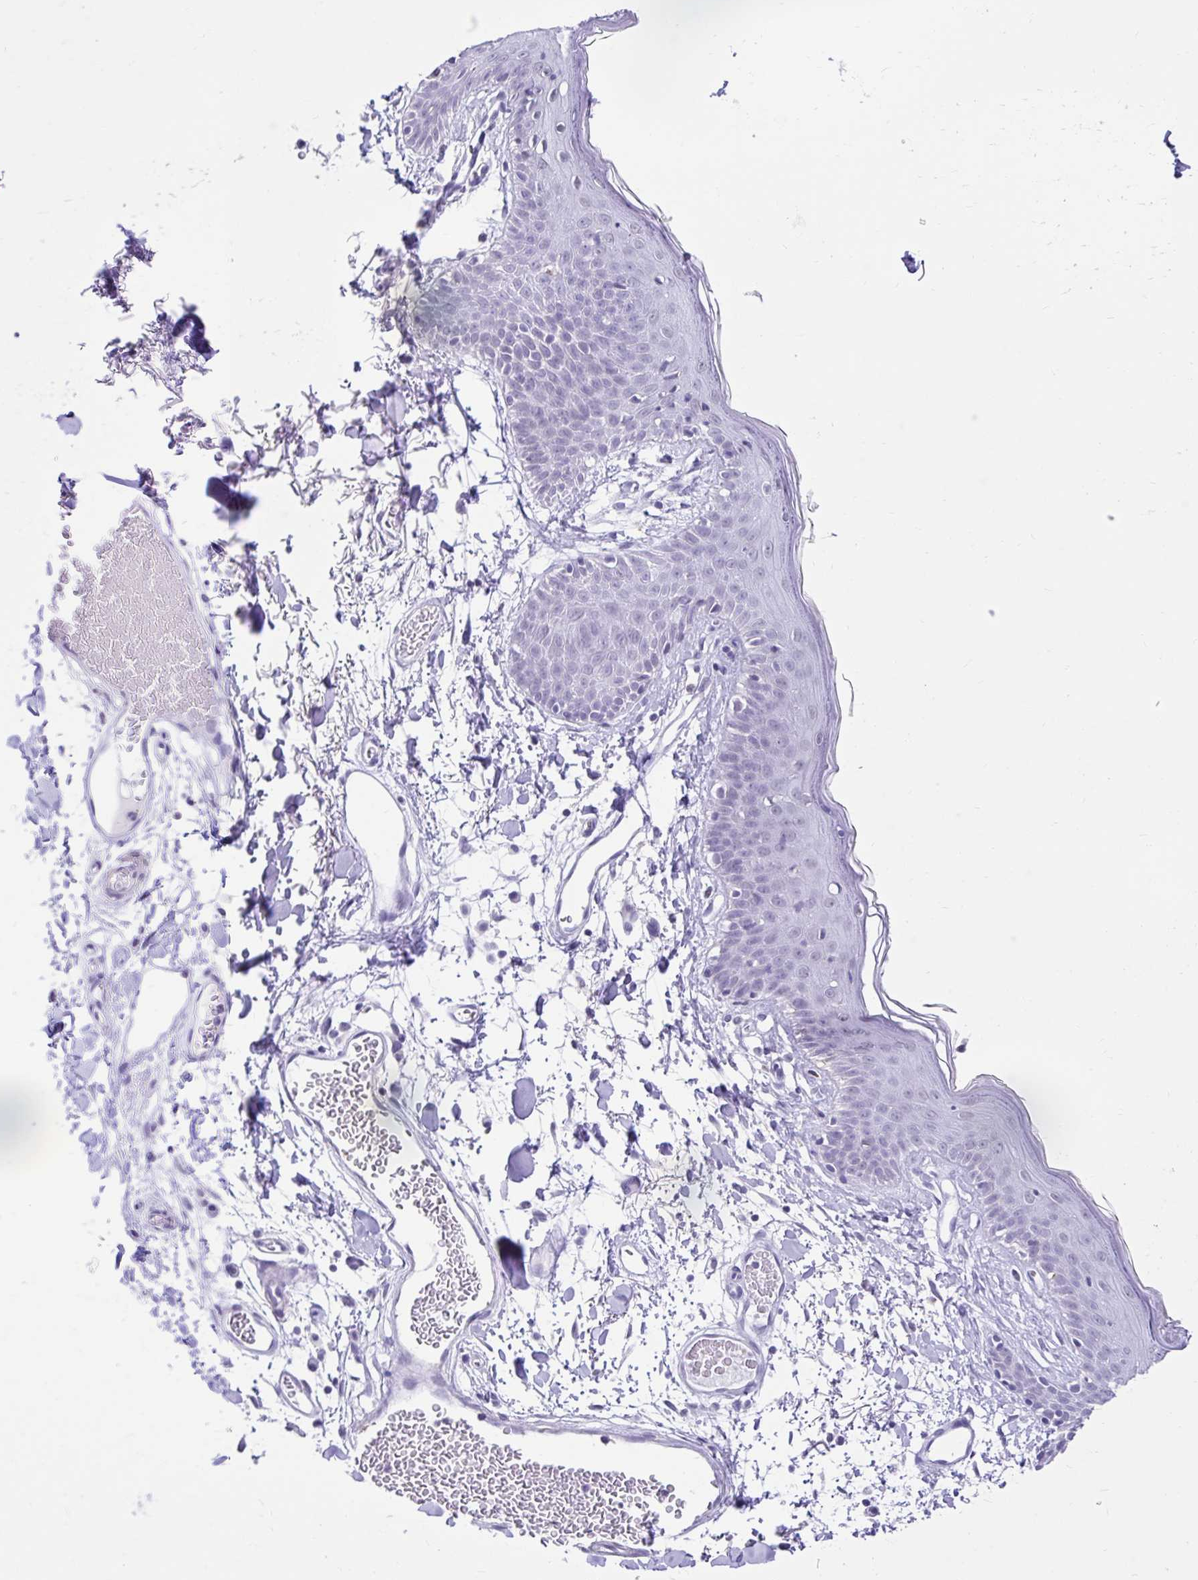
{"staining": {"intensity": "negative", "quantity": "none", "location": "none"}, "tissue": "skin", "cell_type": "Fibroblasts", "image_type": "normal", "snomed": [{"axis": "morphology", "description": "Normal tissue, NOS"}, {"axis": "topography", "description": "Skin"}], "caption": "Immunohistochemistry (IHC) histopathology image of unremarkable skin stained for a protein (brown), which exhibits no staining in fibroblasts.", "gene": "DCAF17", "patient": {"sex": "male", "age": 79}}